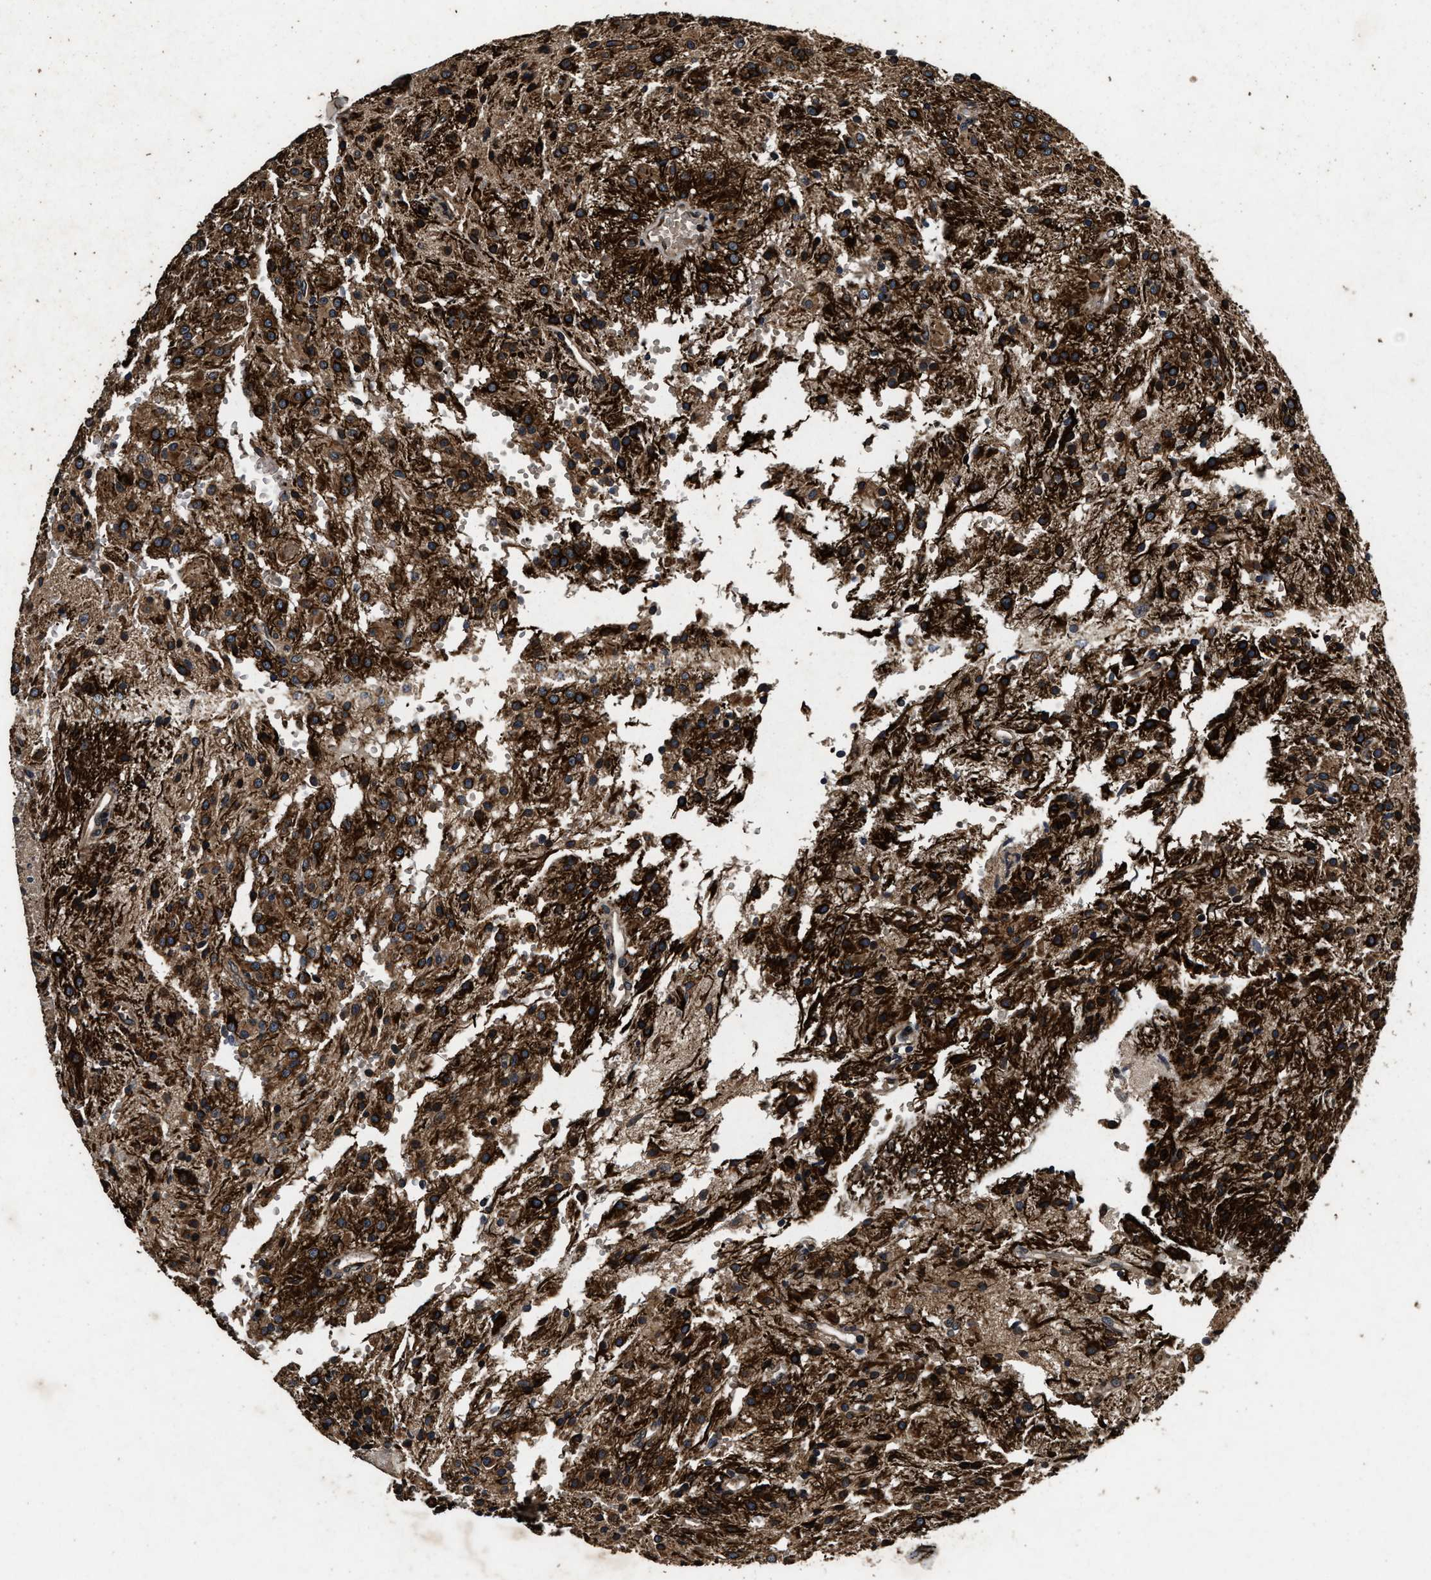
{"staining": {"intensity": "strong", "quantity": ">75%", "location": "cytoplasmic/membranous"}, "tissue": "glioma", "cell_type": "Tumor cells", "image_type": "cancer", "snomed": [{"axis": "morphology", "description": "Glioma, malignant, High grade"}, {"axis": "topography", "description": "Brain"}], "caption": "Strong cytoplasmic/membranous expression is appreciated in approximately >75% of tumor cells in glioma. (brown staining indicates protein expression, while blue staining denotes nuclei).", "gene": "ACCS", "patient": {"sex": "female", "age": 59}}